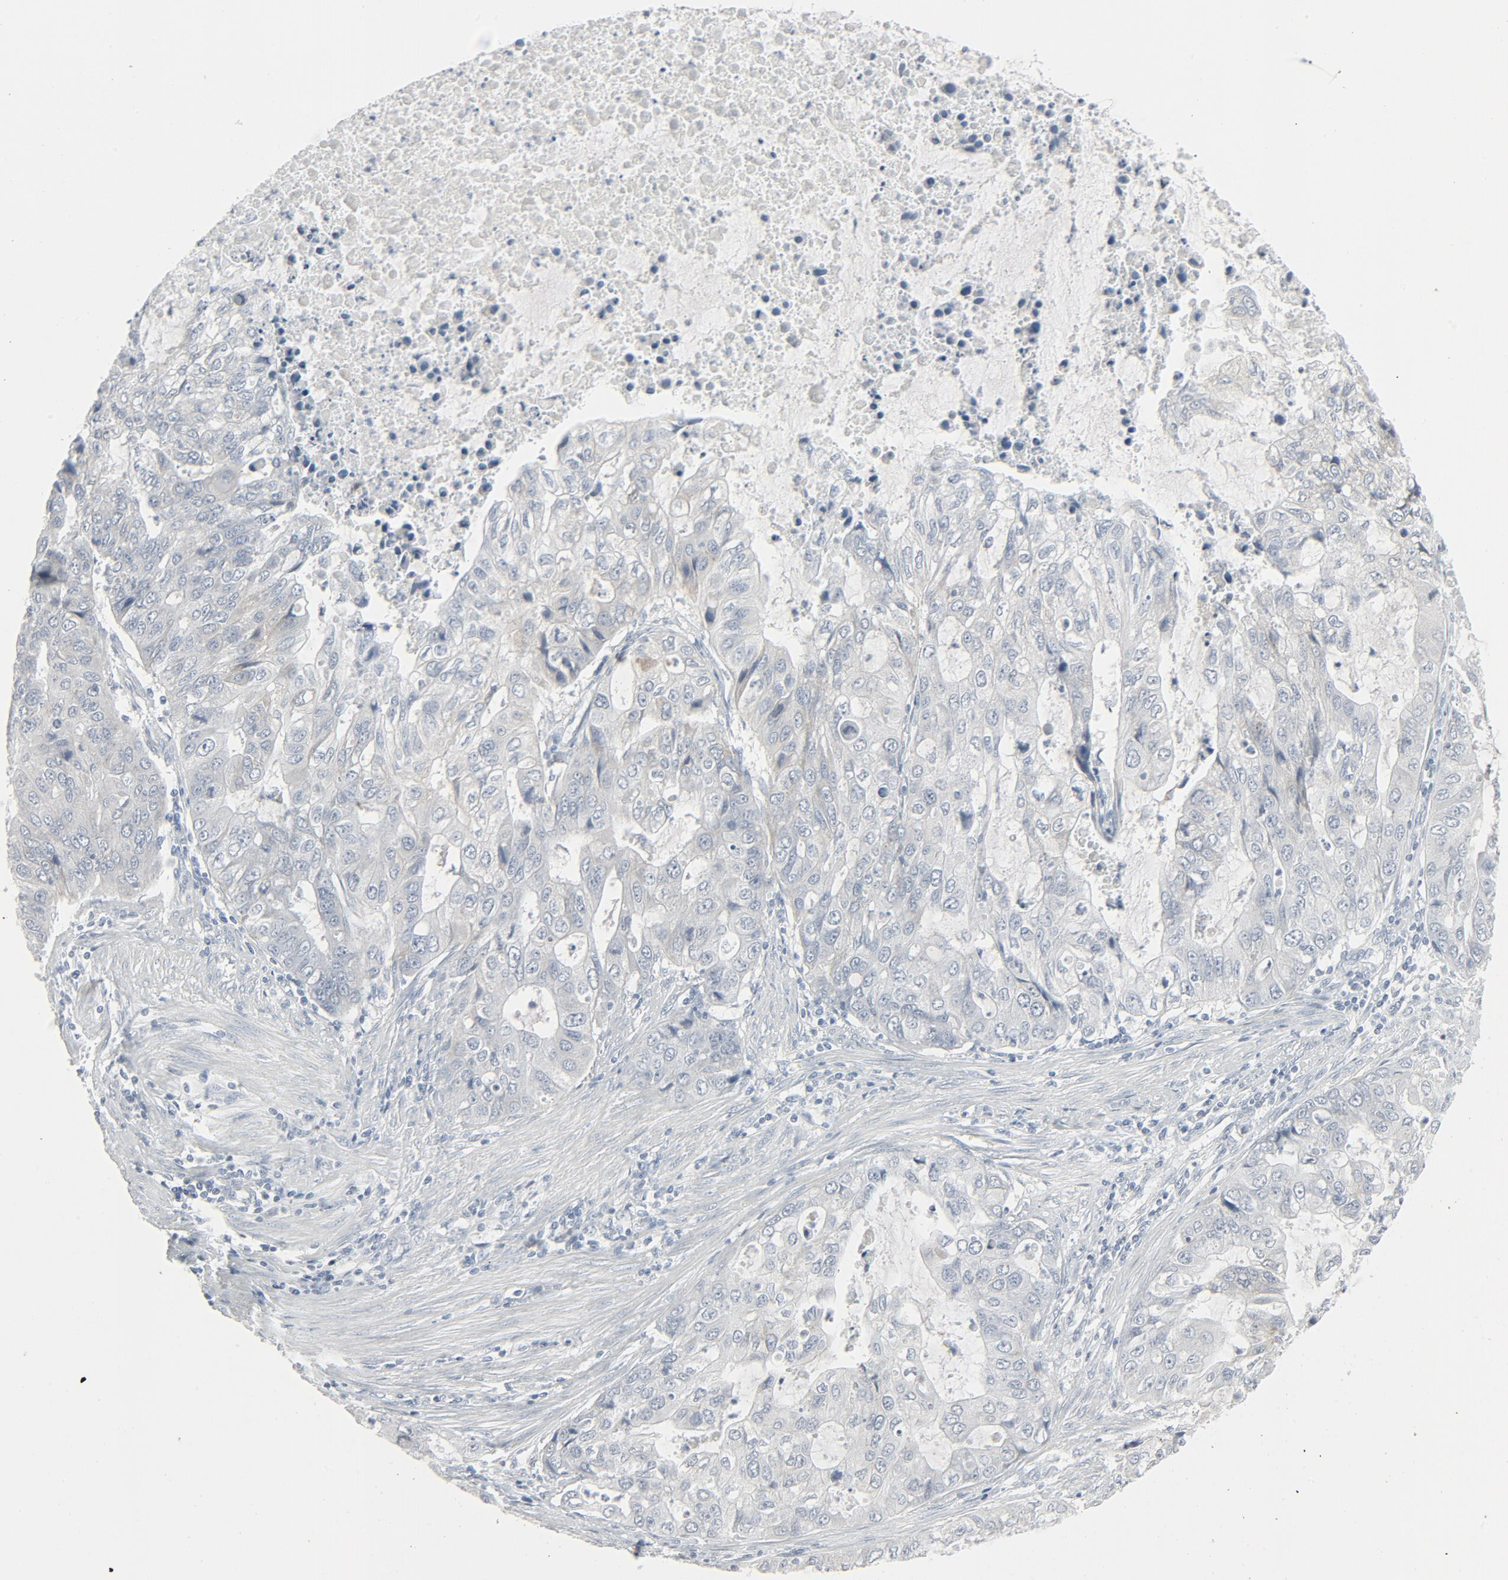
{"staining": {"intensity": "negative", "quantity": "none", "location": "none"}, "tissue": "stomach cancer", "cell_type": "Tumor cells", "image_type": "cancer", "snomed": [{"axis": "morphology", "description": "Adenocarcinoma, NOS"}, {"axis": "topography", "description": "Stomach, upper"}], "caption": "Tumor cells are negative for brown protein staining in stomach cancer.", "gene": "FGFR3", "patient": {"sex": "female", "age": 52}}